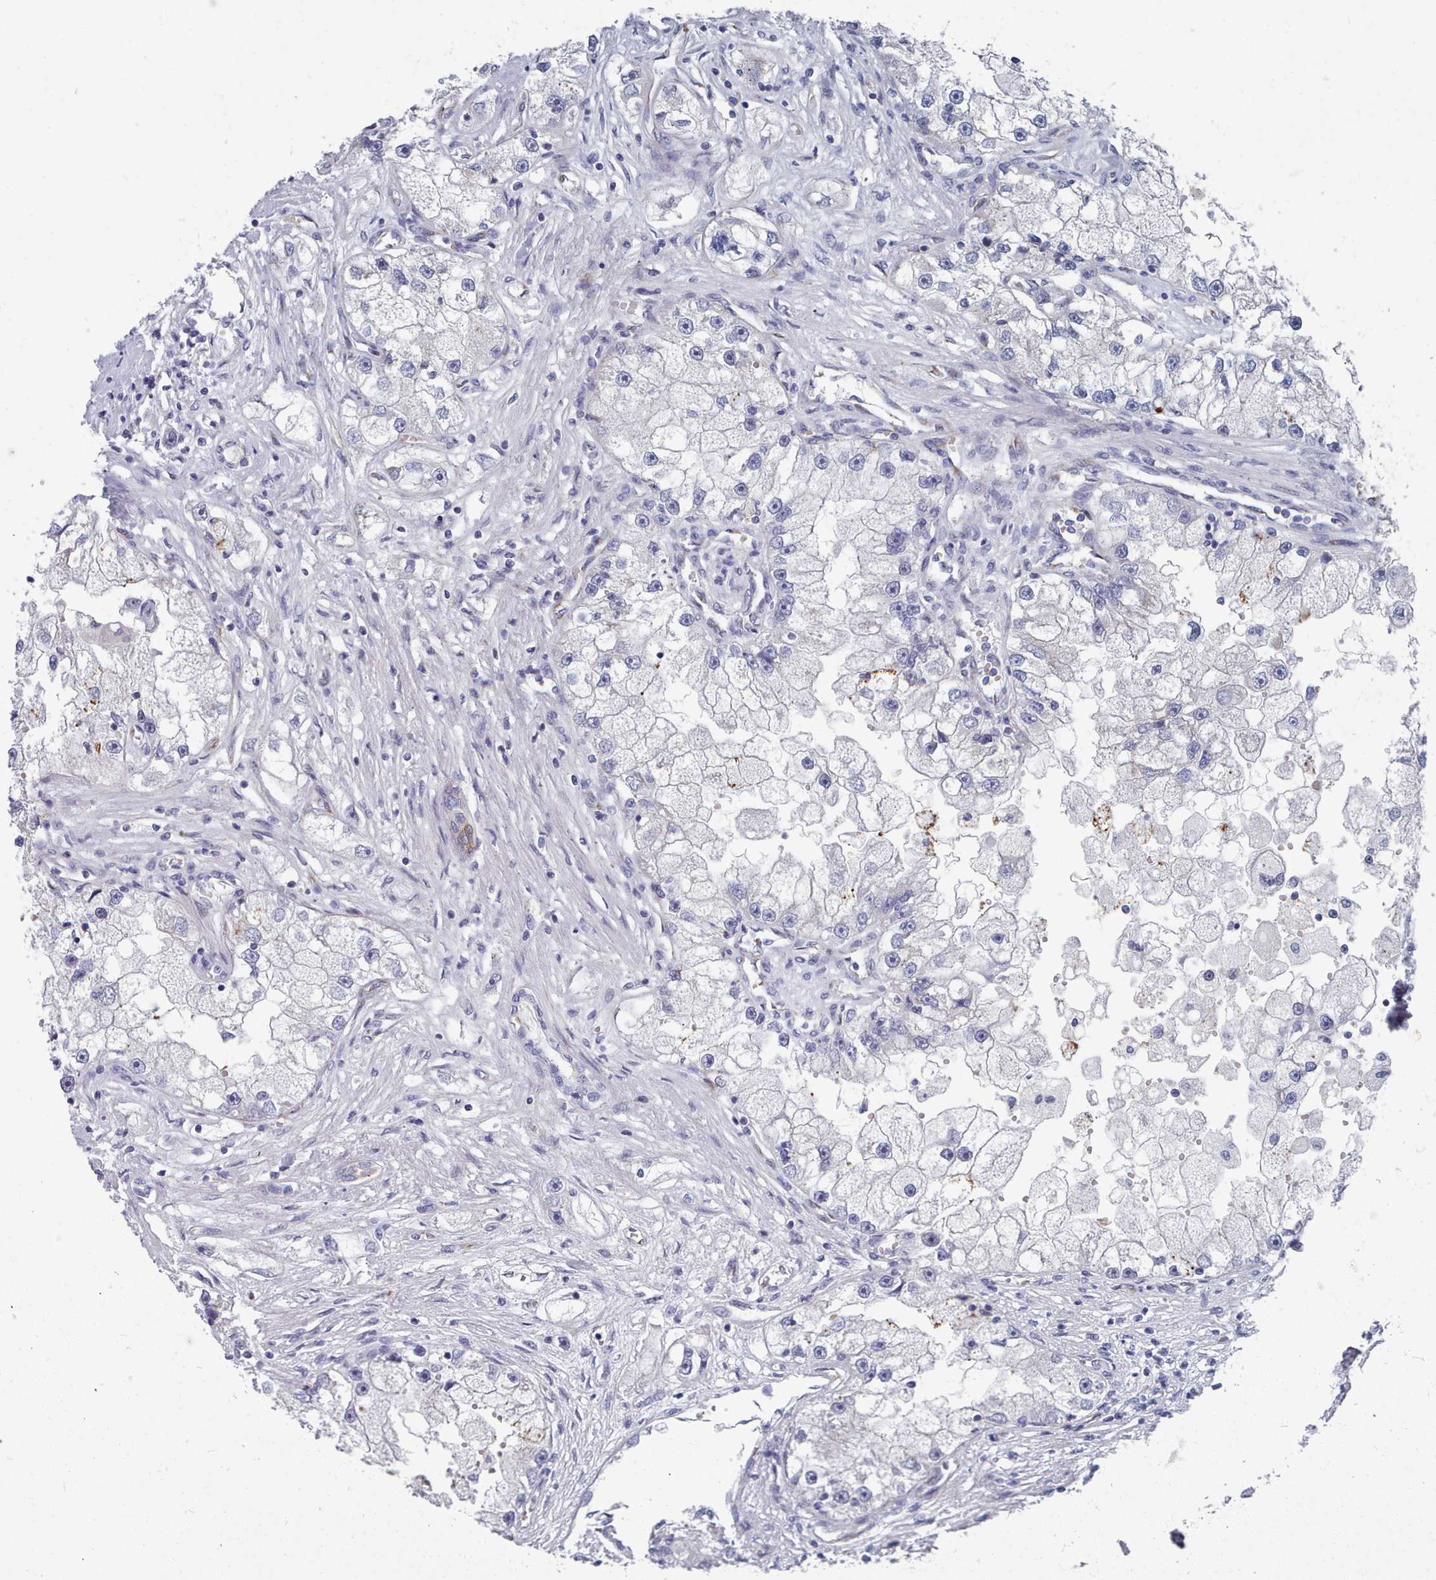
{"staining": {"intensity": "negative", "quantity": "none", "location": "none"}, "tissue": "renal cancer", "cell_type": "Tumor cells", "image_type": "cancer", "snomed": [{"axis": "morphology", "description": "Adenocarcinoma, NOS"}, {"axis": "topography", "description": "Kidney"}], "caption": "High power microscopy histopathology image of an immunohistochemistry (IHC) micrograph of renal cancer, revealing no significant positivity in tumor cells.", "gene": "PDE4C", "patient": {"sex": "male", "age": 63}}